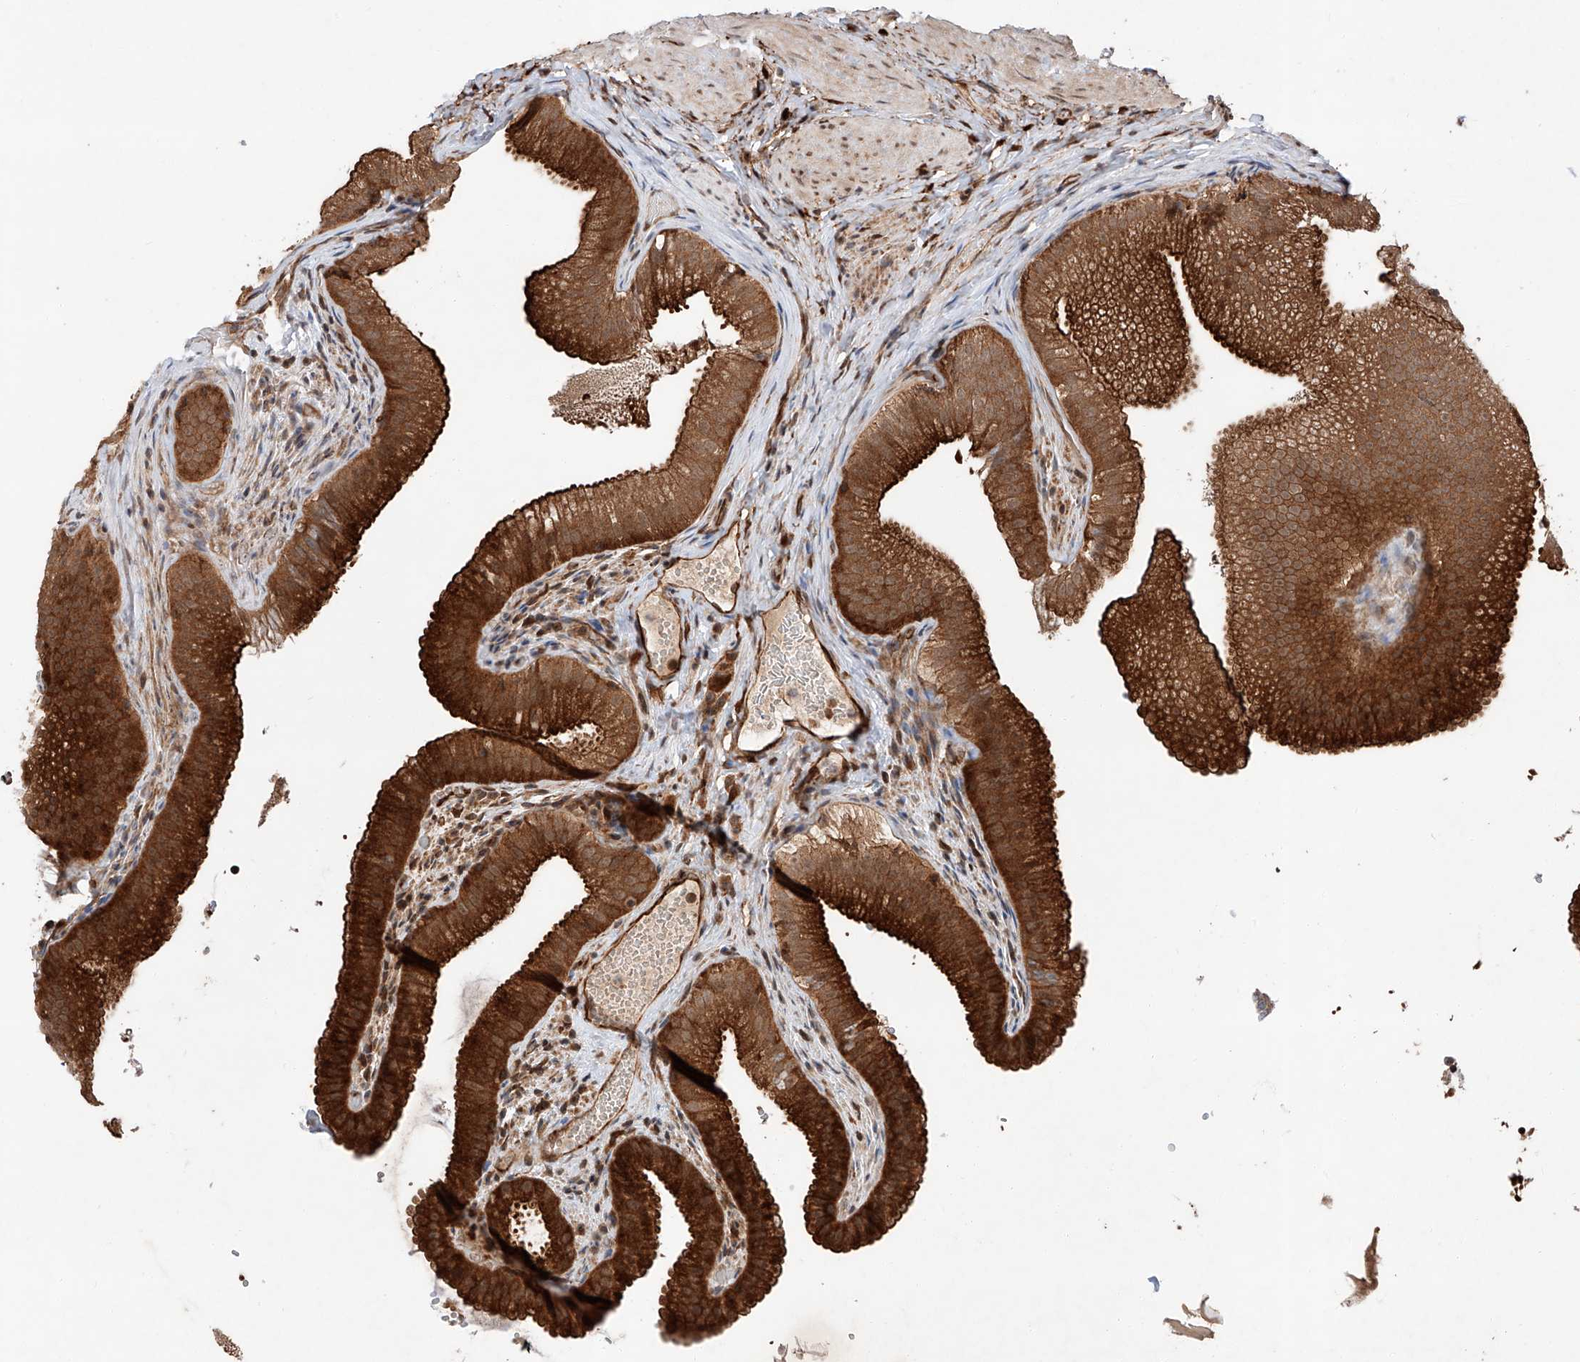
{"staining": {"intensity": "strong", "quantity": ">75%", "location": "cytoplasmic/membranous"}, "tissue": "gallbladder", "cell_type": "Glandular cells", "image_type": "normal", "snomed": [{"axis": "morphology", "description": "Normal tissue, NOS"}, {"axis": "topography", "description": "Gallbladder"}], "caption": "A micrograph of gallbladder stained for a protein demonstrates strong cytoplasmic/membranous brown staining in glandular cells. Using DAB (3,3'-diaminobenzidine) (brown) and hematoxylin (blue) stains, captured at high magnification using brightfield microscopy.", "gene": "ZFP28", "patient": {"sex": "female", "age": 30}}